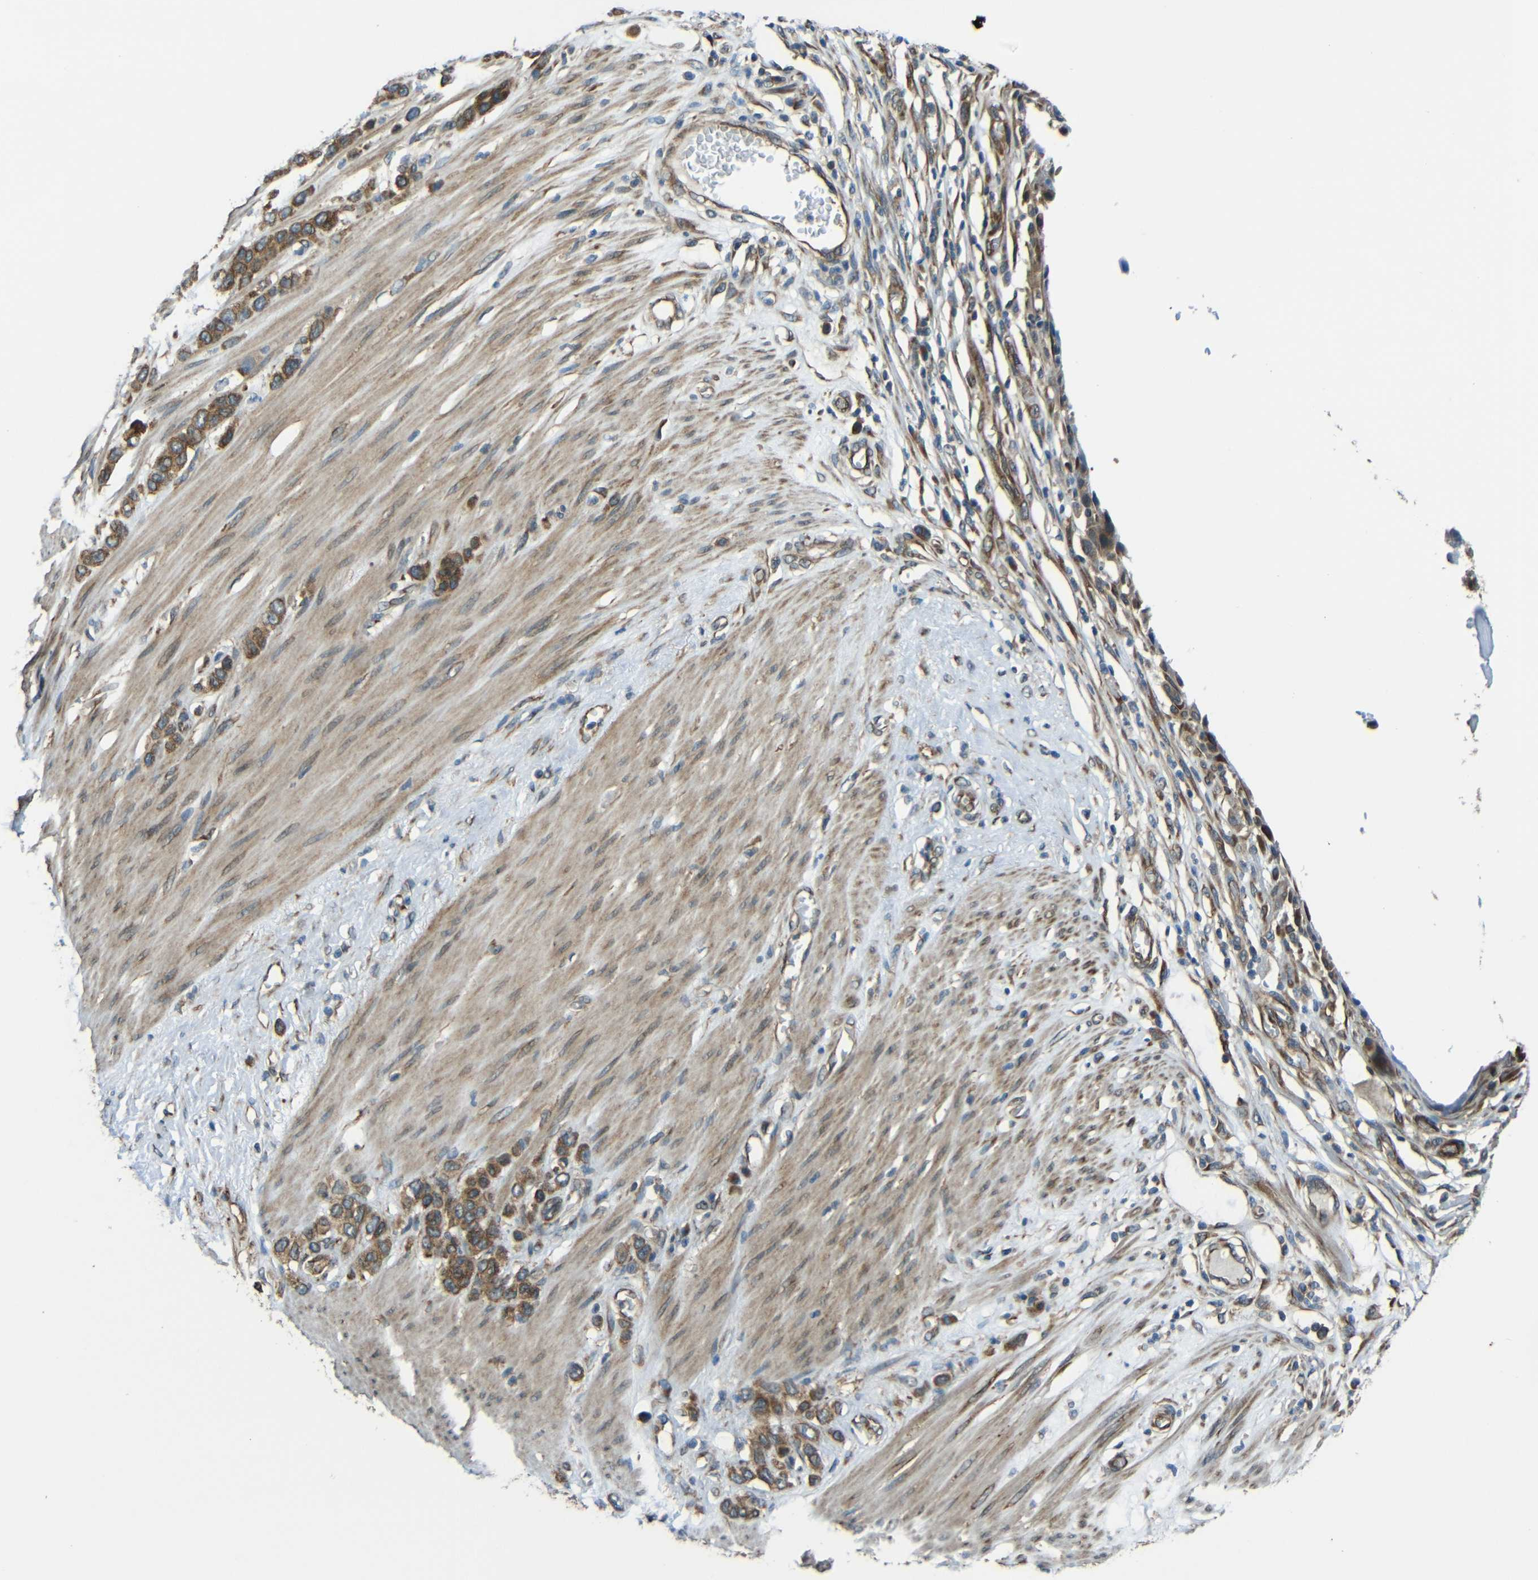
{"staining": {"intensity": "moderate", "quantity": ">75%", "location": "cytoplasmic/membranous"}, "tissue": "stomach cancer", "cell_type": "Tumor cells", "image_type": "cancer", "snomed": [{"axis": "morphology", "description": "Adenocarcinoma, NOS"}, {"axis": "morphology", "description": "Adenocarcinoma, High grade"}, {"axis": "topography", "description": "Stomach, upper"}, {"axis": "topography", "description": "Stomach, lower"}], "caption": "Tumor cells demonstrate medium levels of moderate cytoplasmic/membranous staining in approximately >75% of cells in high-grade adenocarcinoma (stomach). The staining was performed using DAB to visualize the protein expression in brown, while the nuclei were stained in blue with hematoxylin (Magnification: 20x).", "gene": "VAPB", "patient": {"sex": "female", "age": 65}}